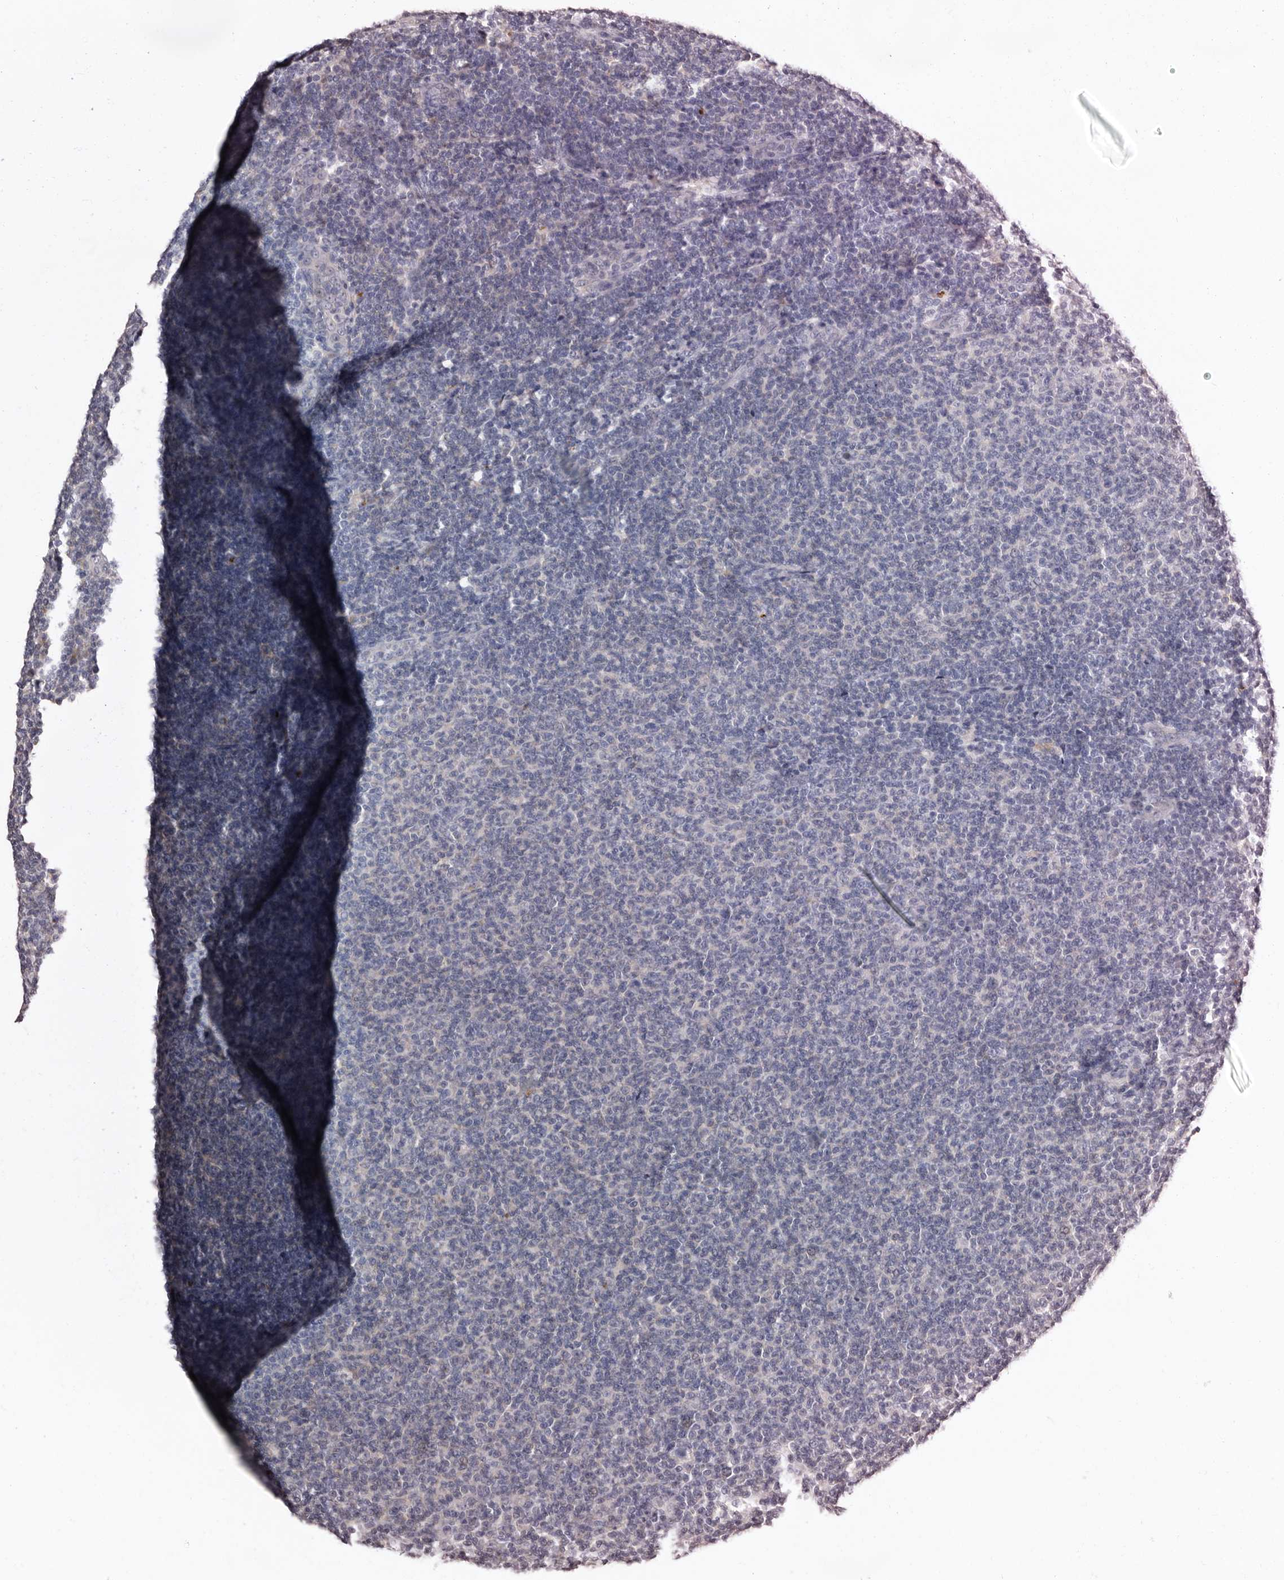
{"staining": {"intensity": "negative", "quantity": "none", "location": "none"}, "tissue": "lymphoma", "cell_type": "Tumor cells", "image_type": "cancer", "snomed": [{"axis": "morphology", "description": "Malignant lymphoma, non-Hodgkin's type, Low grade"}, {"axis": "topography", "description": "Lymph node"}], "caption": "The histopathology image reveals no significant expression in tumor cells of lymphoma. (DAB (3,3'-diaminobenzidine) immunohistochemistry (IHC) visualized using brightfield microscopy, high magnification).", "gene": "FAM91A1", "patient": {"sex": "male", "age": 66}}